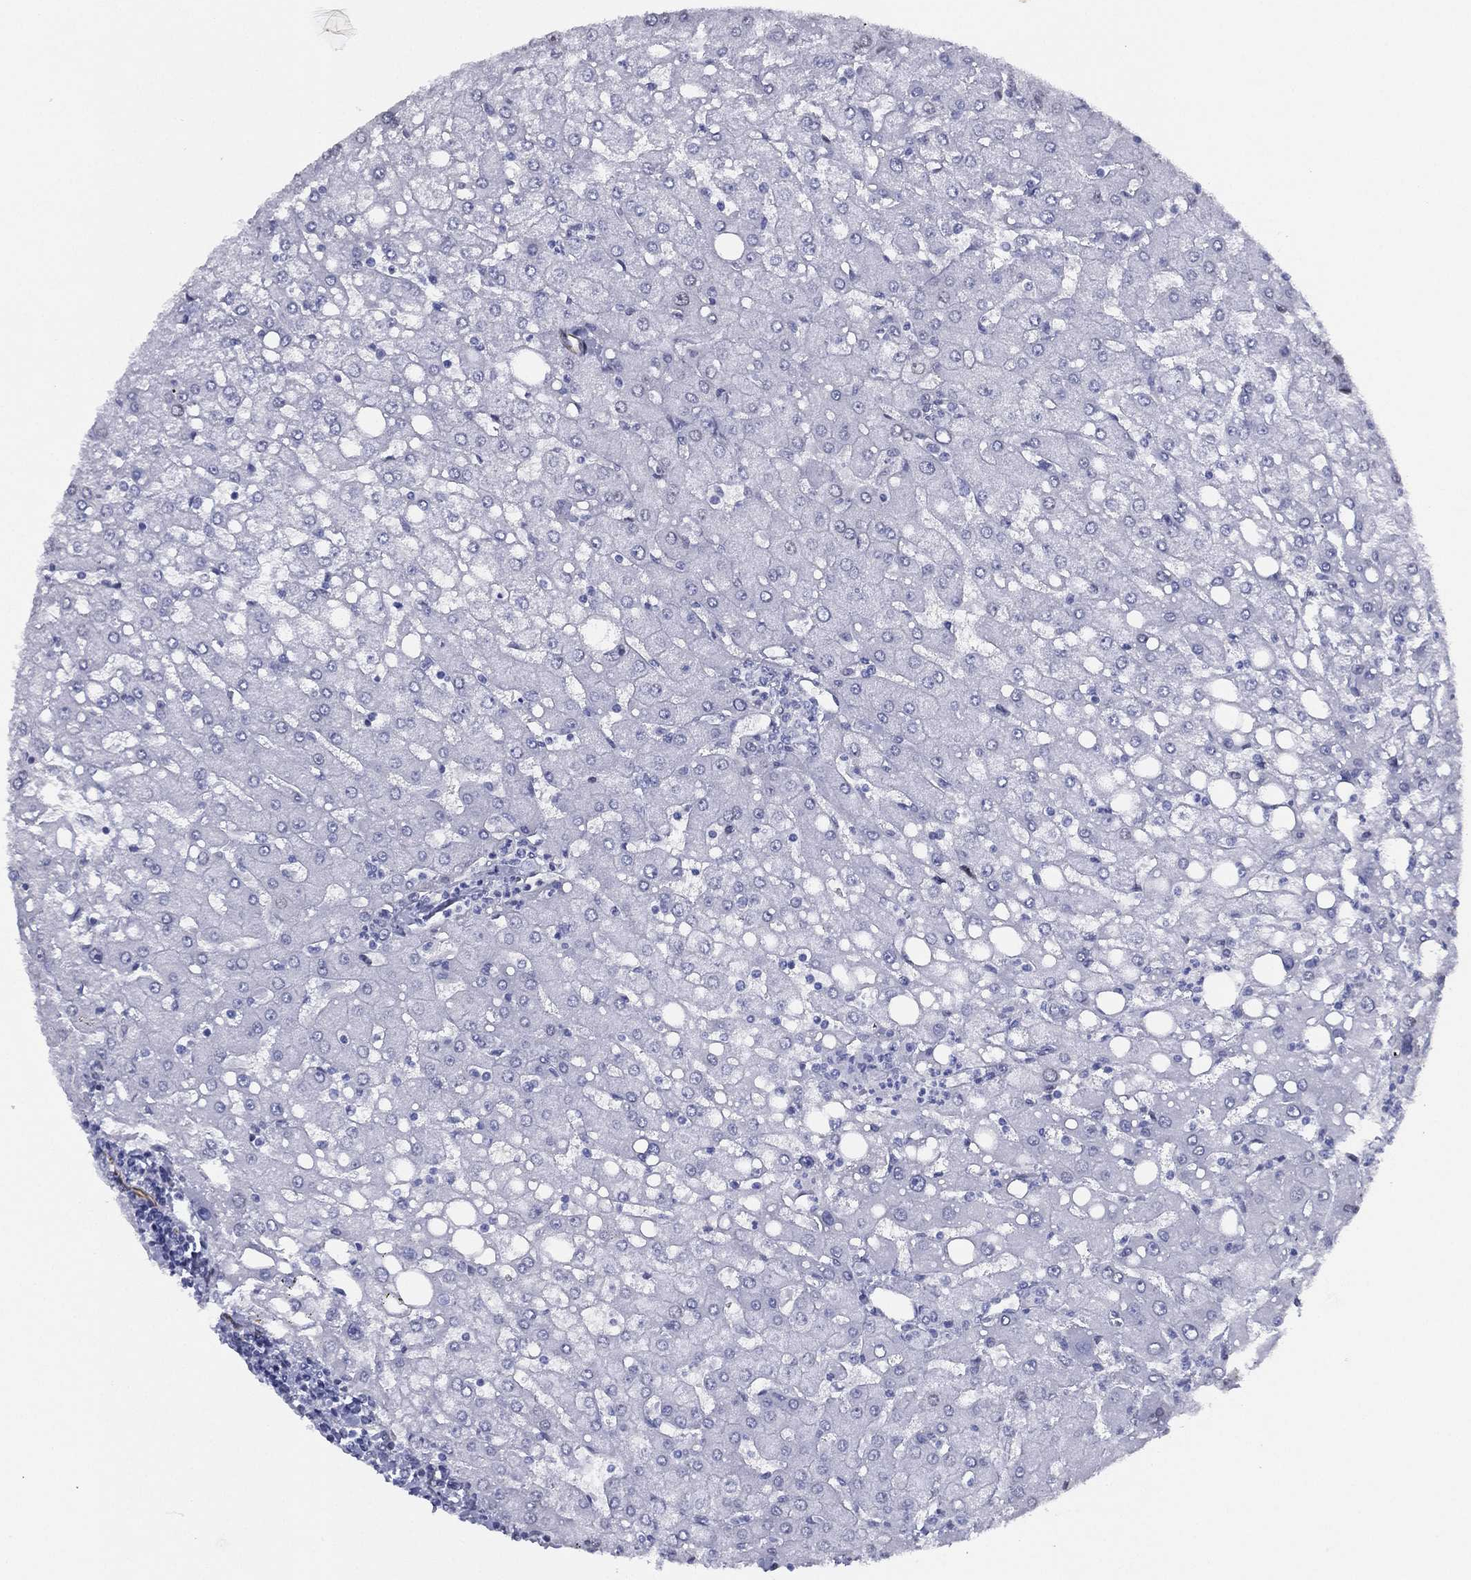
{"staining": {"intensity": "negative", "quantity": "none", "location": "none"}, "tissue": "liver", "cell_type": "Cholangiocytes", "image_type": "normal", "snomed": [{"axis": "morphology", "description": "Normal tissue, NOS"}, {"axis": "topography", "description": "Liver"}], "caption": "DAB immunohistochemical staining of normal liver reveals no significant positivity in cholangiocytes.", "gene": "MAS1", "patient": {"sex": "female", "age": 53}}